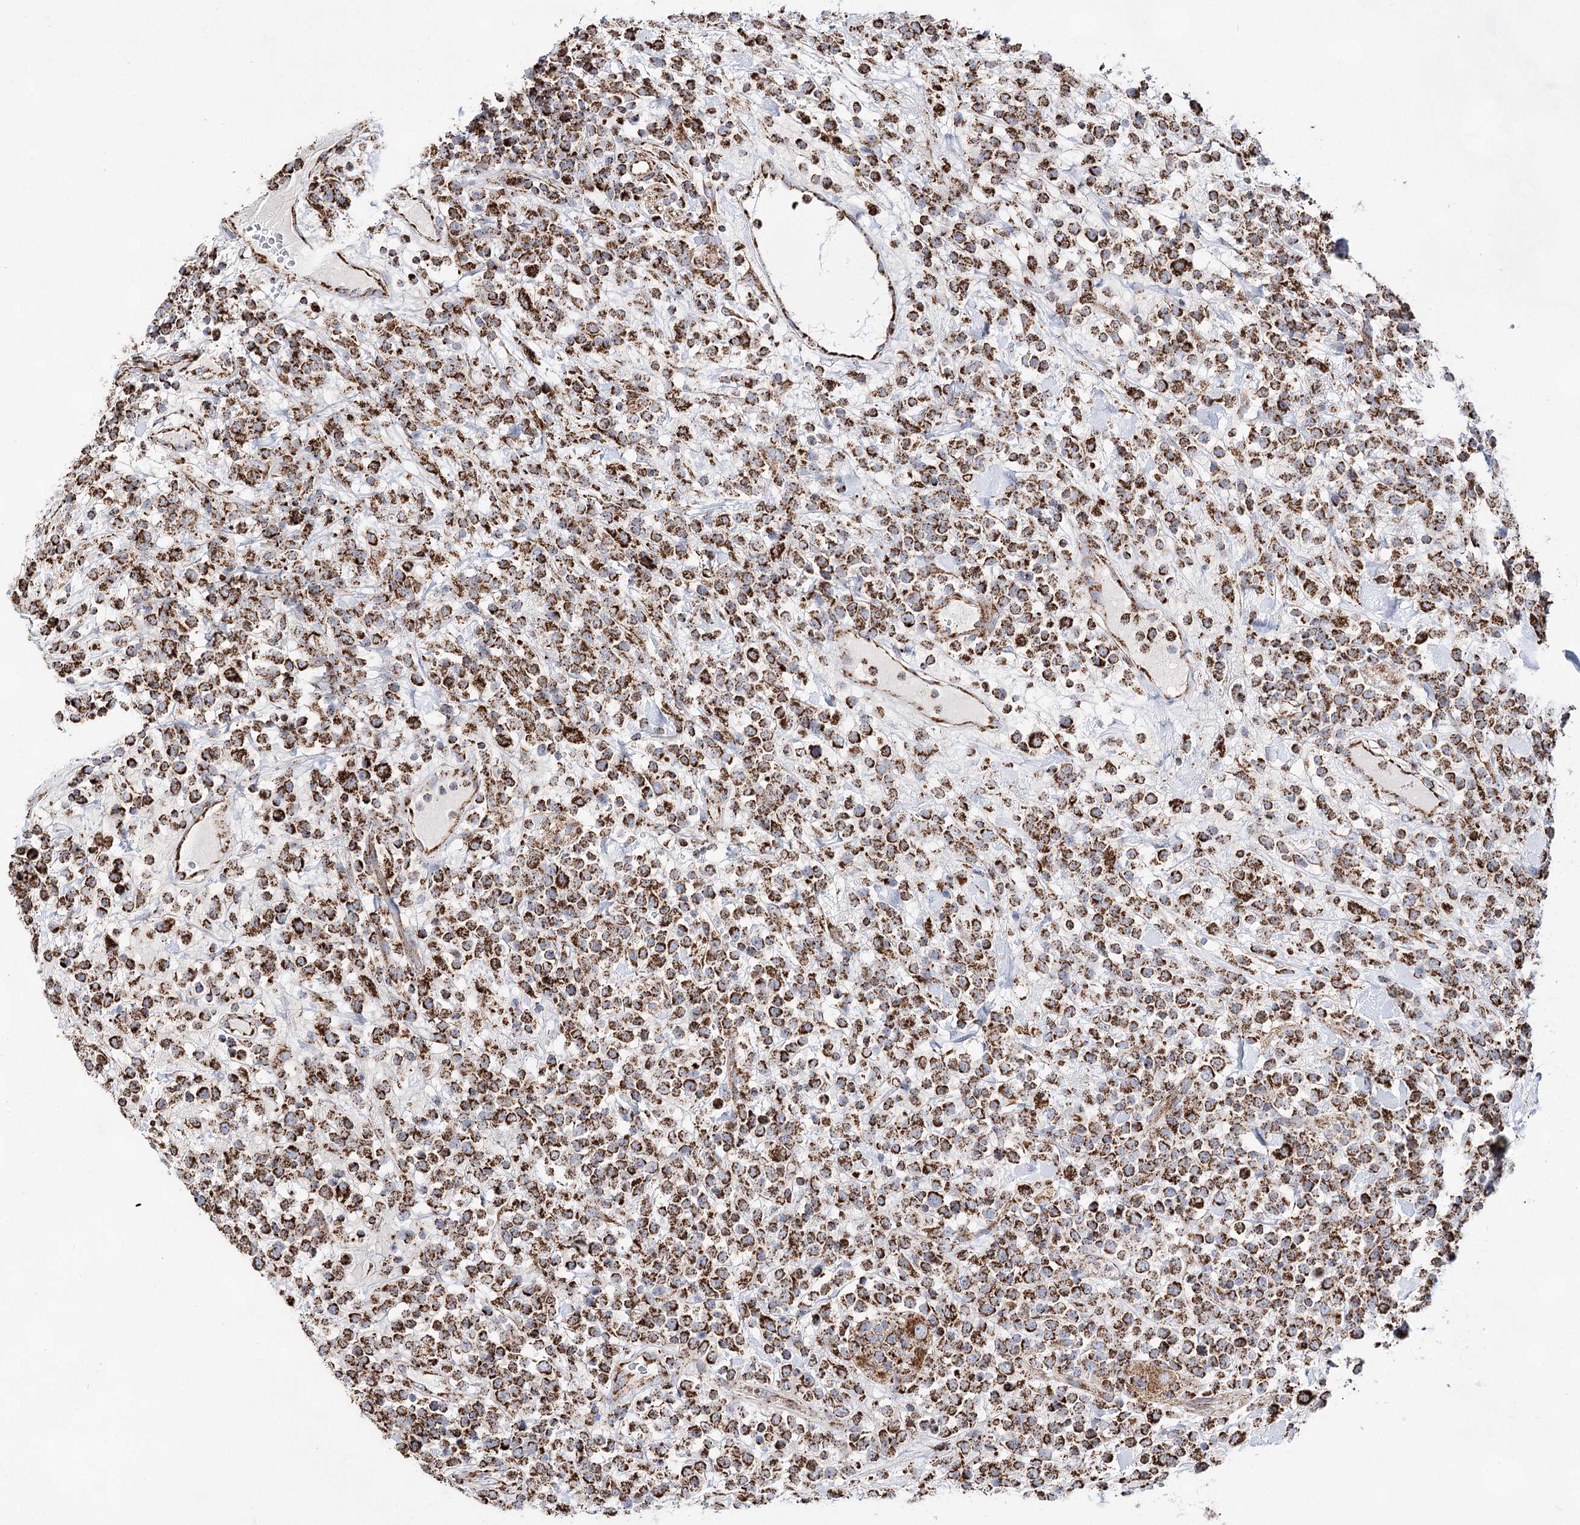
{"staining": {"intensity": "strong", "quantity": ">75%", "location": "cytoplasmic/membranous"}, "tissue": "lymphoma", "cell_type": "Tumor cells", "image_type": "cancer", "snomed": [{"axis": "morphology", "description": "Malignant lymphoma, non-Hodgkin's type, High grade"}, {"axis": "topography", "description": "Colon"}], "caption": "An image of lymphoma stained for a protein demonstrates strong cytoplasmic/membranous brown staining in tumor cells.", "gene": "NADK2", "patient": {"sex": "female", "age": 53}}